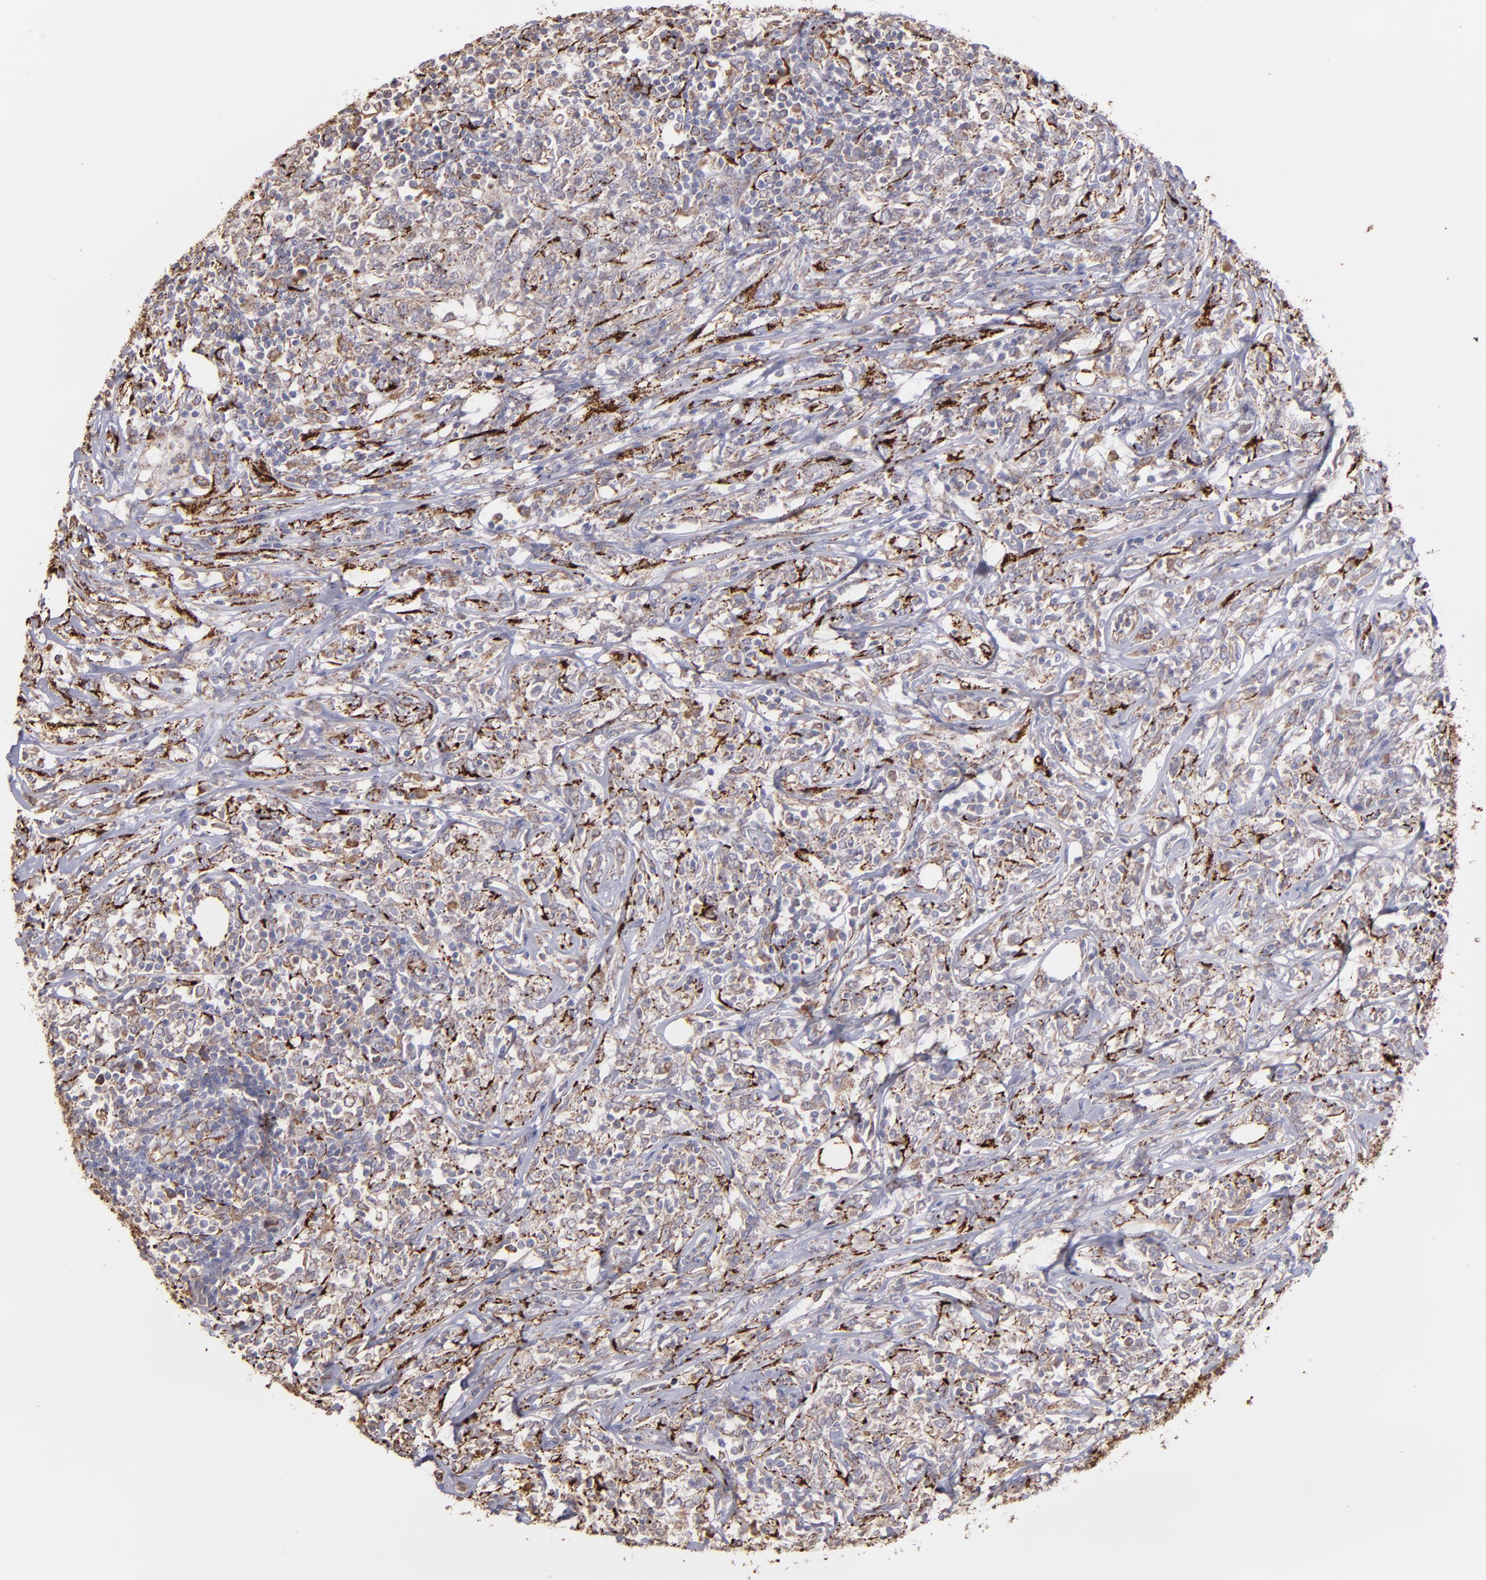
{"staining": {"intensity": "moderate", "quantity": "<25%", "location": "cytoplasmic/membranous"}, "tissue": "lymphoma", "cell_type": "Tumor cells", "image_type": "cancer", "snomed": [{"axis": "morphology", "description": "Malignant lymphoma, non-Hodgkin's type, High grade"}, {"axis": "topography", "description": "Lymph node"}], "caption": "An immunohistochemistry photomicrograph of neoplastic tissue is shown. Protein staining in brown shows moderate cytoplasmic/membranous positivity in malignant lymphoma, non-Hodgkin's type (high-grade) within tumor cells.", "gene": "MAOB", "patient": {"sex": "female", "age": 84}}